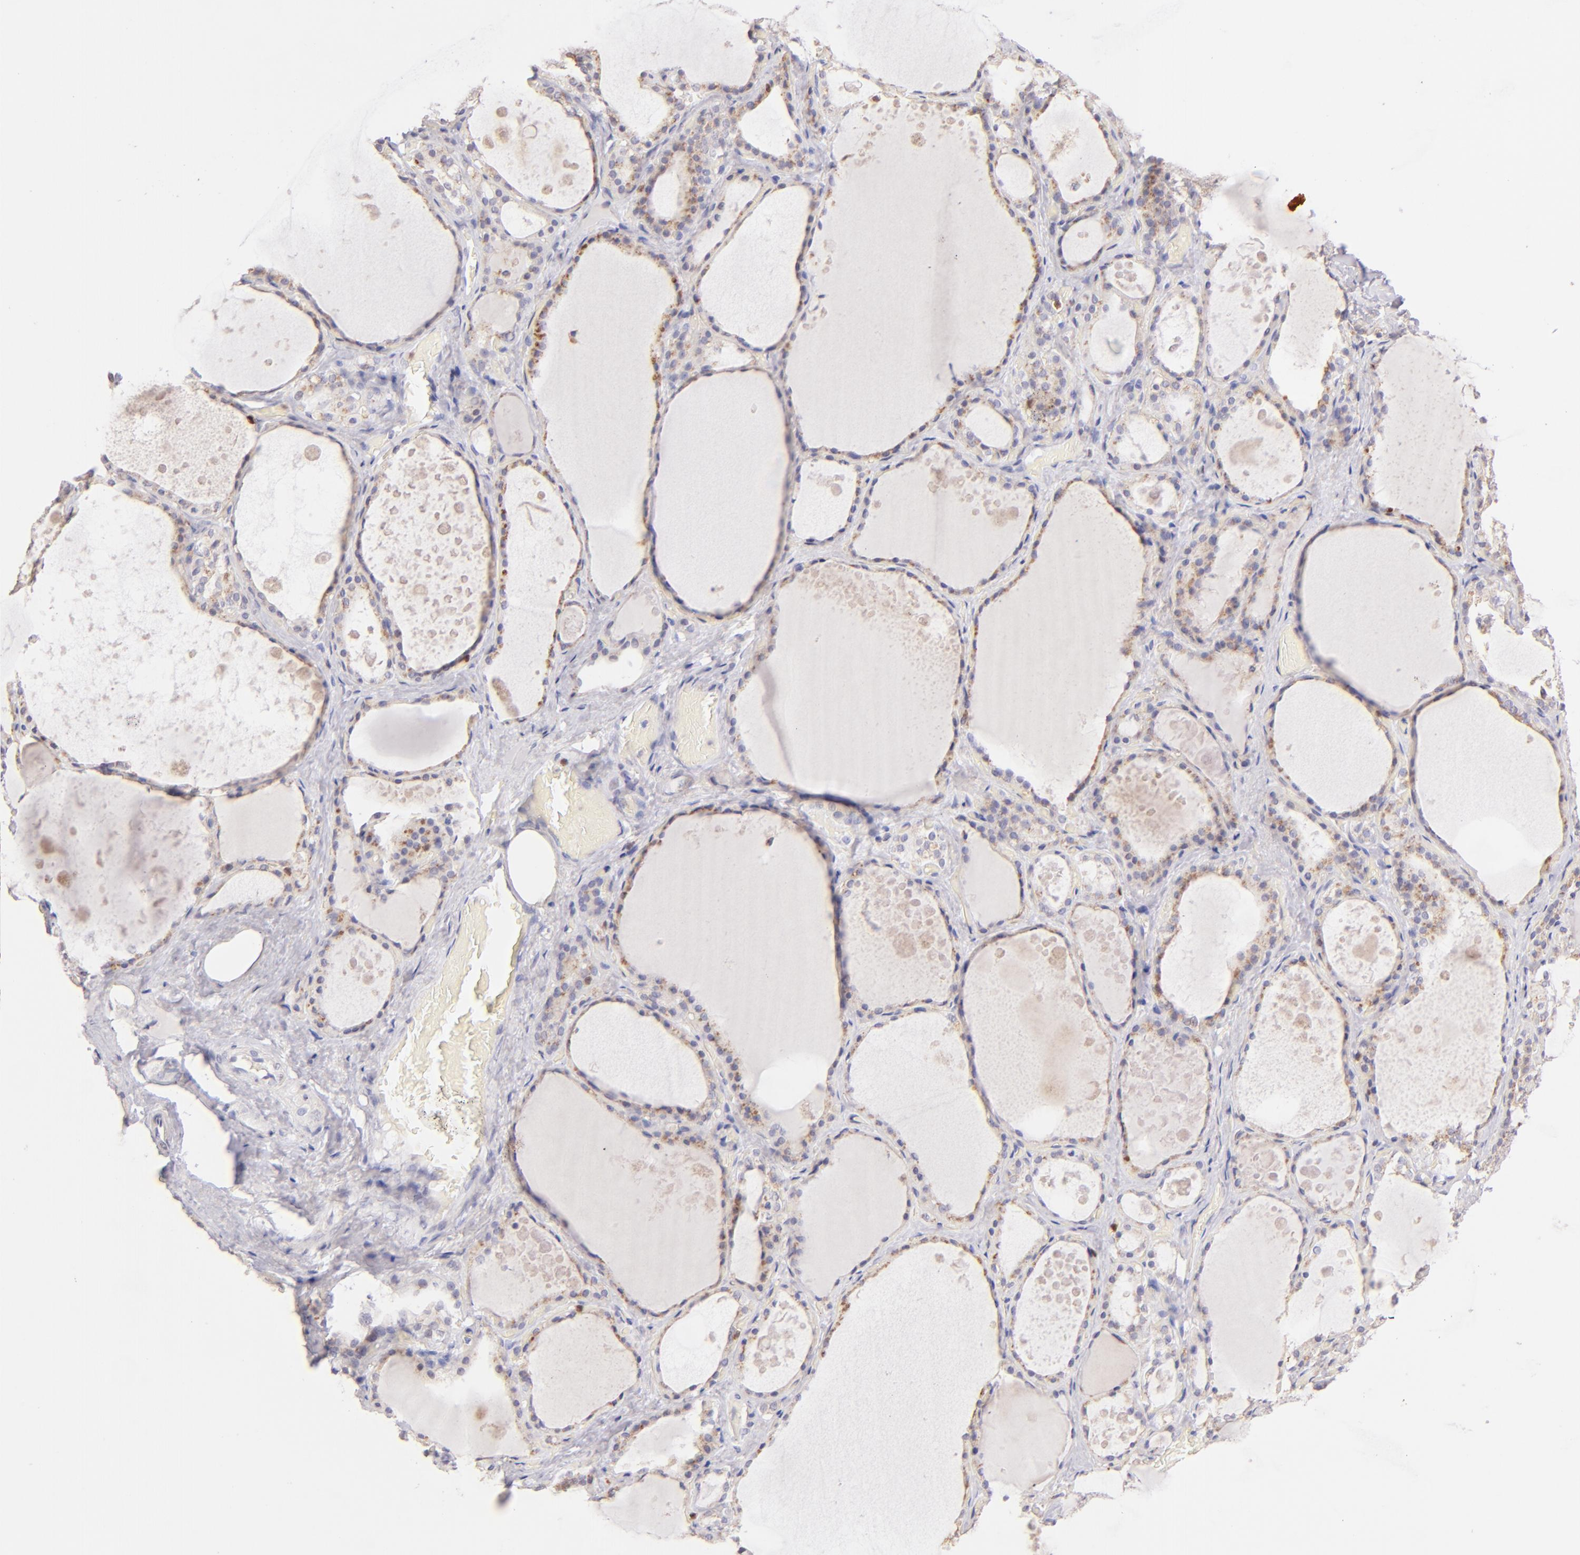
{"staining": {"intensity": "moderate", "quantity": "25%-75%", "location": "cytoplasmic/membranous"}, "tissue": "thyroid gland", "cell_type": "Glandular cells", "image_type": "normal", "snomed": [{"axis": "morphology", "description": "Normal tissue, NOS"}, {"axis": "topography", "description": "Thyroid gland"}], "caption": "Moderate cytoplasmic/membranous expression for a protein is seen in about 25%-75% of glandular cells of unremarkable thyroid gland using IHC.", "gene": "ZAP70", "patient": {"sex": "male", "age": 61}}